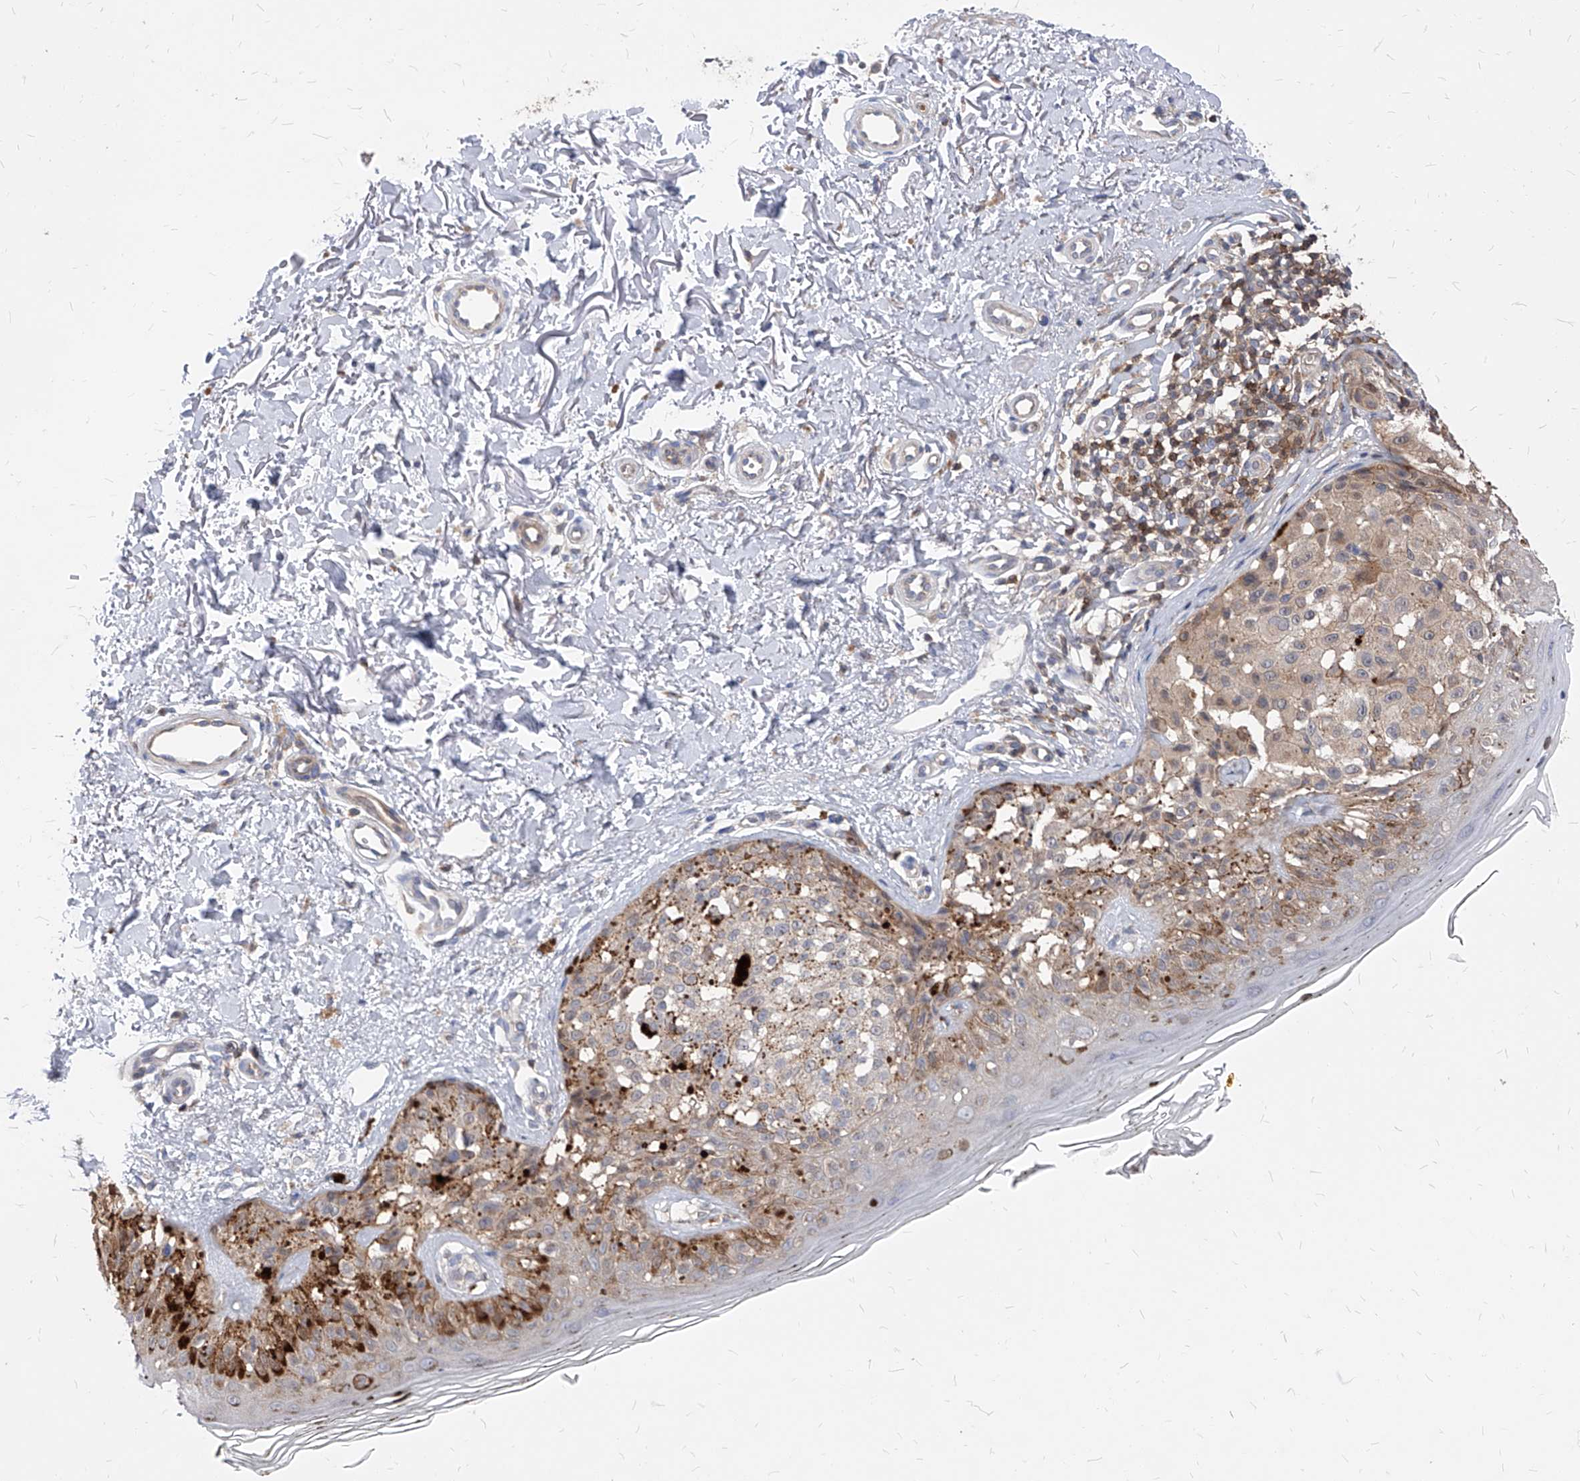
{"staining": {"intensity": "weak", "quantity": "<25%", "location": "cytoplasmic/membranous"}, "tissue": "melanoma", "cell_type": "Tumor cells", "image_type": "cancer", "snomed": [{"axis": "morphology", "description": "Malignant melanoma, NOS"}, {"axis": "topography", "description": "Skin"}], "caption": "Photomicrograph shows no significant protein expression in tumor cells of melanoma. (DAB immunohistochemistry (IHC) with hematoxylin counter stain).", "gene": "ABRACL", "patient": {"sex": "female", "age": 50}}